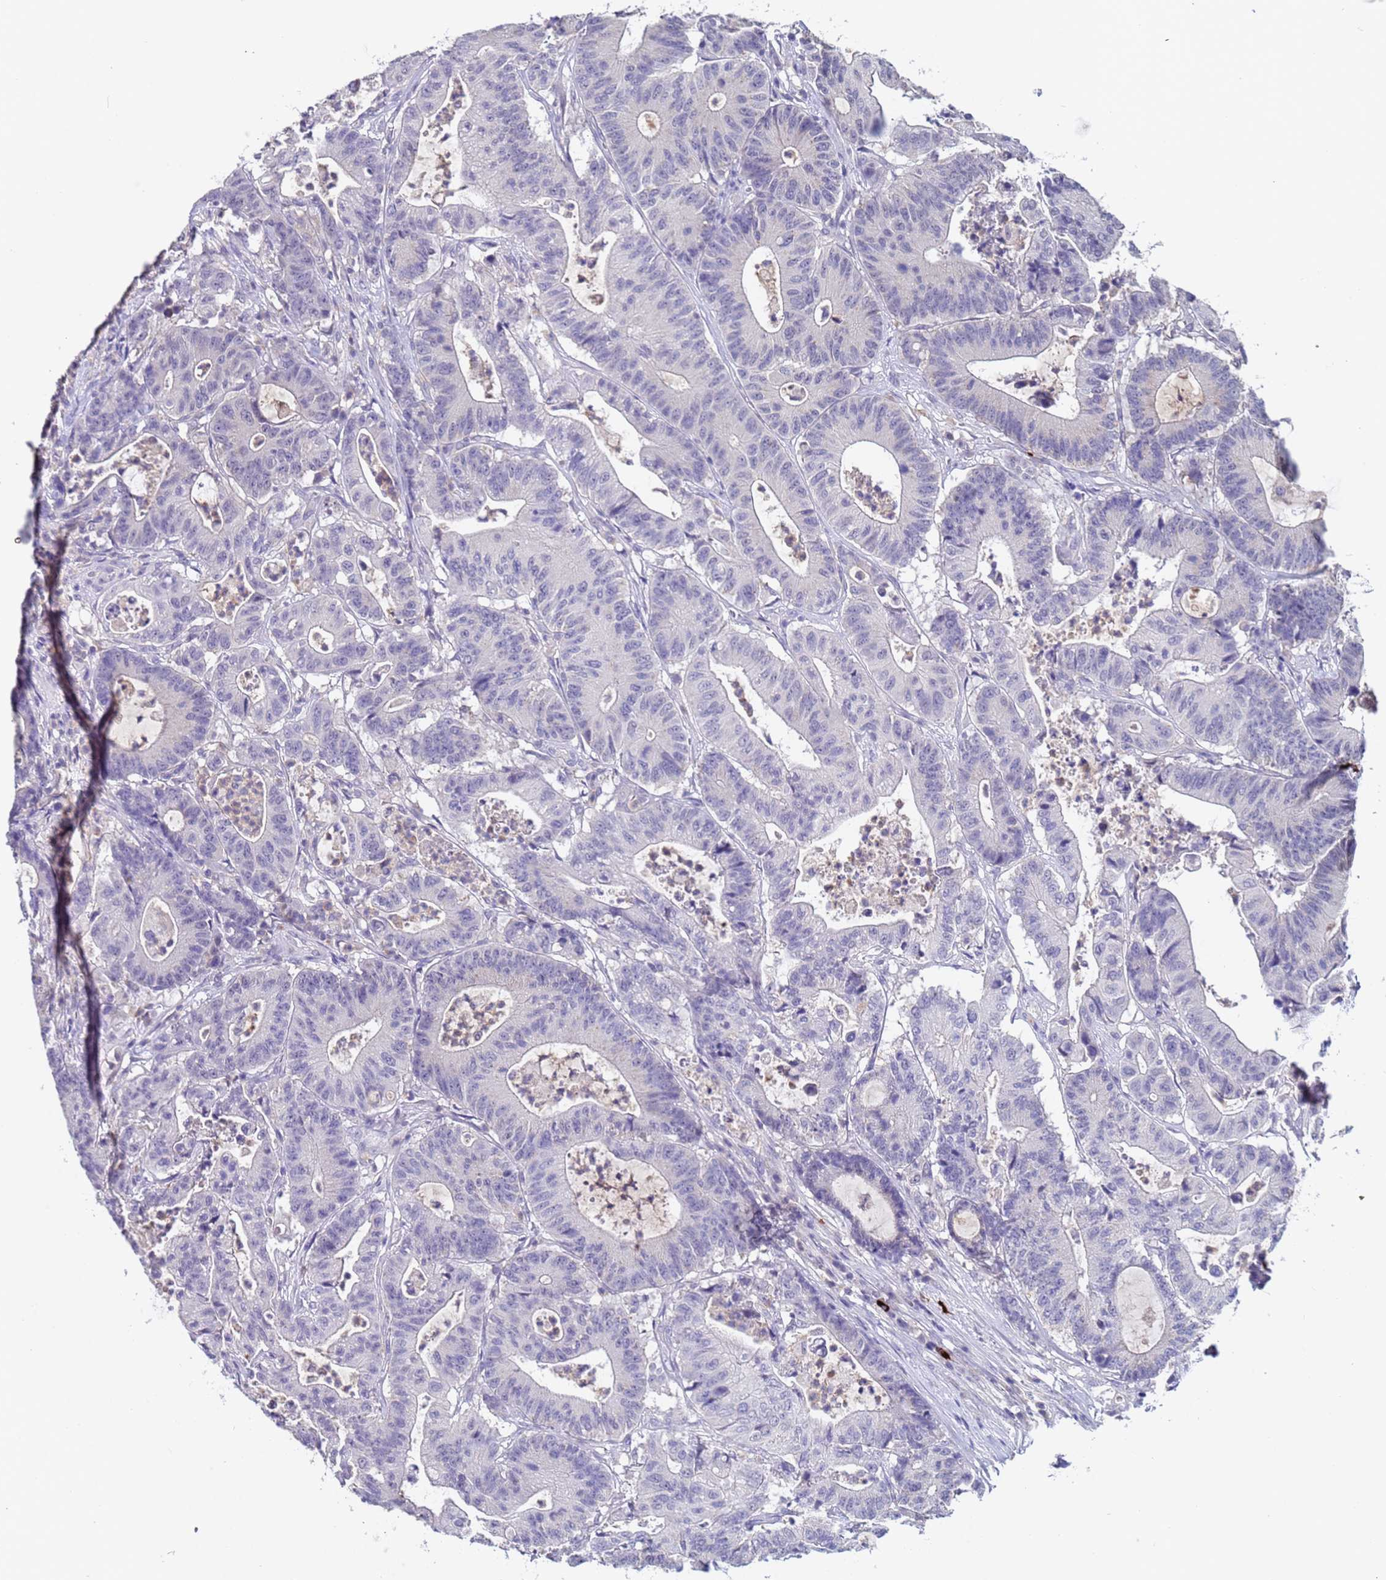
{"staining": {"intensity": "negative", "quantity": "none", "location": "none"}, "tissue": "colorectal cancer", "cell_type": "Tumor cells", "image_type": "cancer", "snomed": [{"axis": "morphology", "description": "Adenocarcinoma, NOS"}, {"axis": "topography", "description": "Colon"}], "caption": "IHC image of colorectal adenocarcinoma stained for a protein (brown), which displays no expression in tumor cells.", "gene": "ZNF248", "patient": {"sex": "female", "age": 84}}